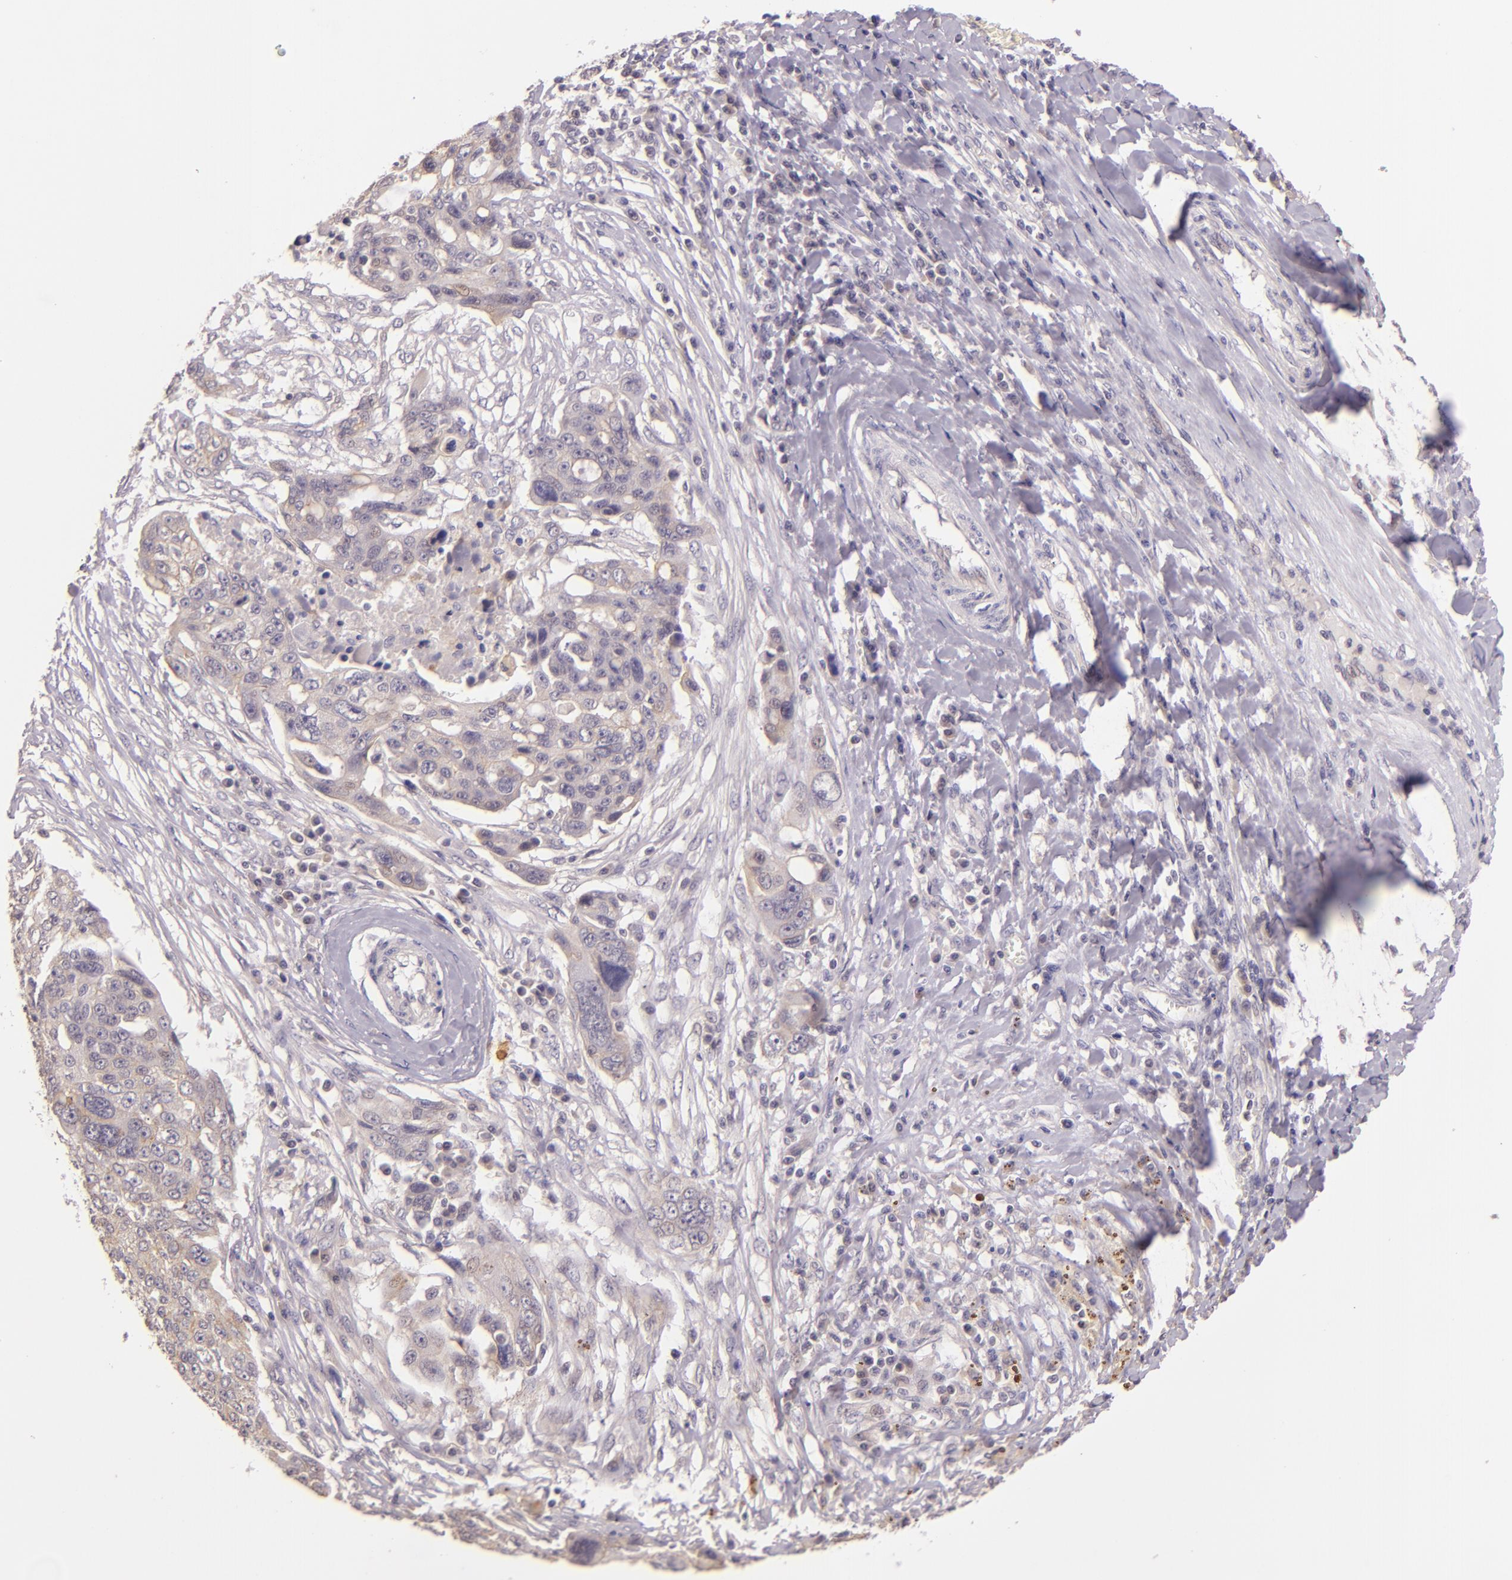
{"staining": {"intensity": "weak", "quantity": "<25%", "location": "cytoplasmic/membranous"}, "tissue": "ovarian cancer", "cell_type": "Tumor cells", "image_type": "cancer", "snomed": [{"axis": "morphology", "description": "Carcinoma, endometroid"}, {"axis": "topography", "description": "Ovary"}], "caption": "Photomicrograph shows no significant protein staining in tumor cells of endometroid carcinoma (ovarian).", "gene": "ARMH4", "patient": {"sex": "female", "age": 75}}